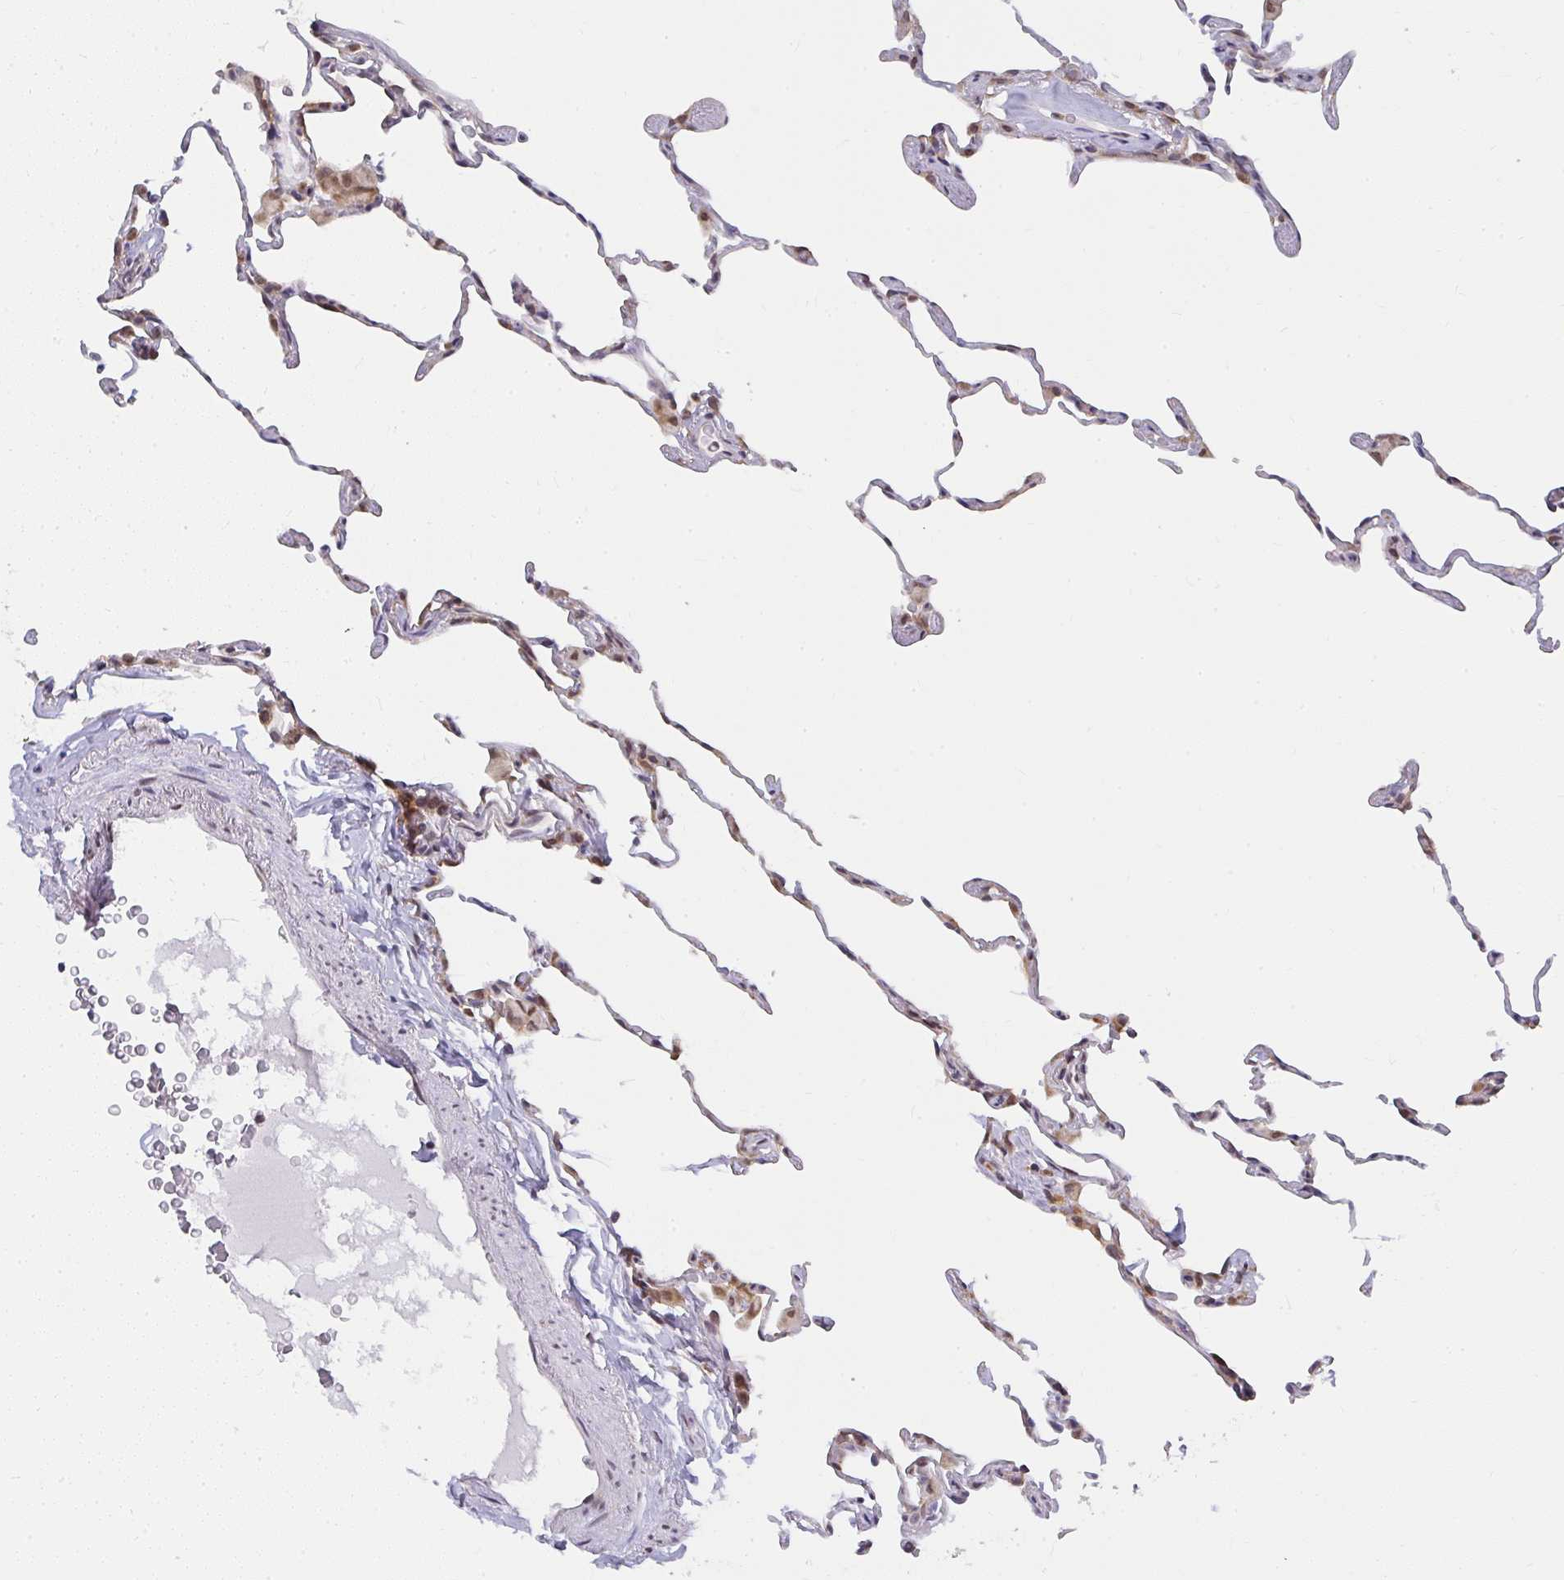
{"staining": {"intensity": "moderate", "quantity": "25%-75%", "location": "nuclear"}, "tissue": "lung", "cell_type": "Alveolar cells", "image_type": "normal", "snomed": [{"axis": "morphology", "description": "Normal tissue, NOS"}, {"axis": "topography", "description": "Lung"}], "caption": "IHC staining of benign lung, which exhibits medium levels of moderate nuclear positivity in about 25%-75% of alveolar cells indicating moderate nuclear protein expression. The staining was performed using DAB (brown) for protein detection and nuclei were counterstained in hematoxylin (blue).", "gene": "SYNCRIP", "patient": {"sex": "female", "age": 57}}